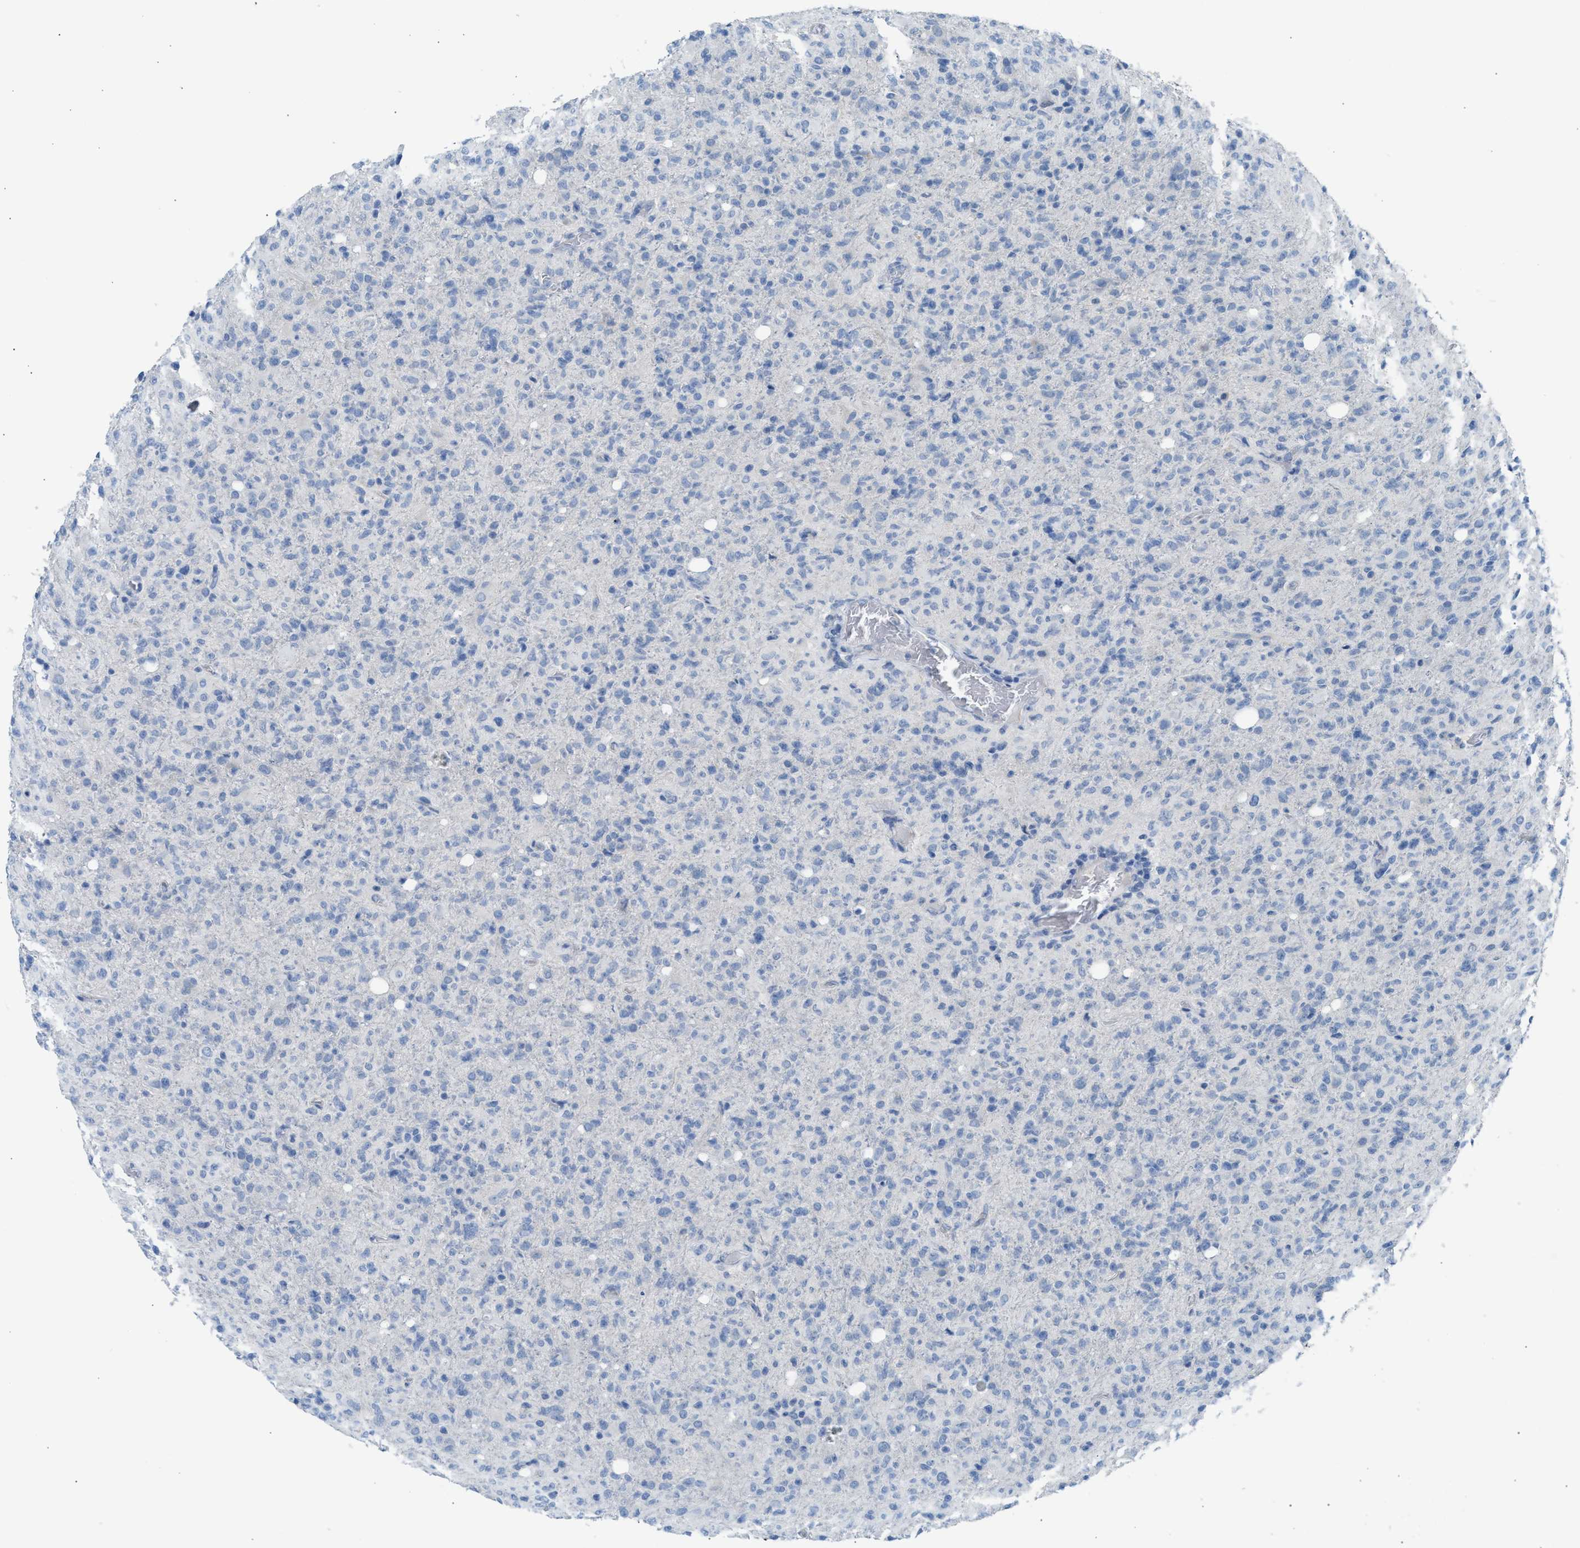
{"staining": {"intensity": "negative", "quantity": "none", "location": "none"}, "tissue": "glioma", "cell_type": "Tumor cells", "image_type": "cancer", "snomed": [{"axis": "morphology", "description": "Glioma, malignant, High grade"}, {"axis": "topography", "description": "Brain"}], "caption": "Tumor cells are negative for protein expression in human glioma.", "gene": "ERBB2", "patient": {"sex": "female", "age": 57}}